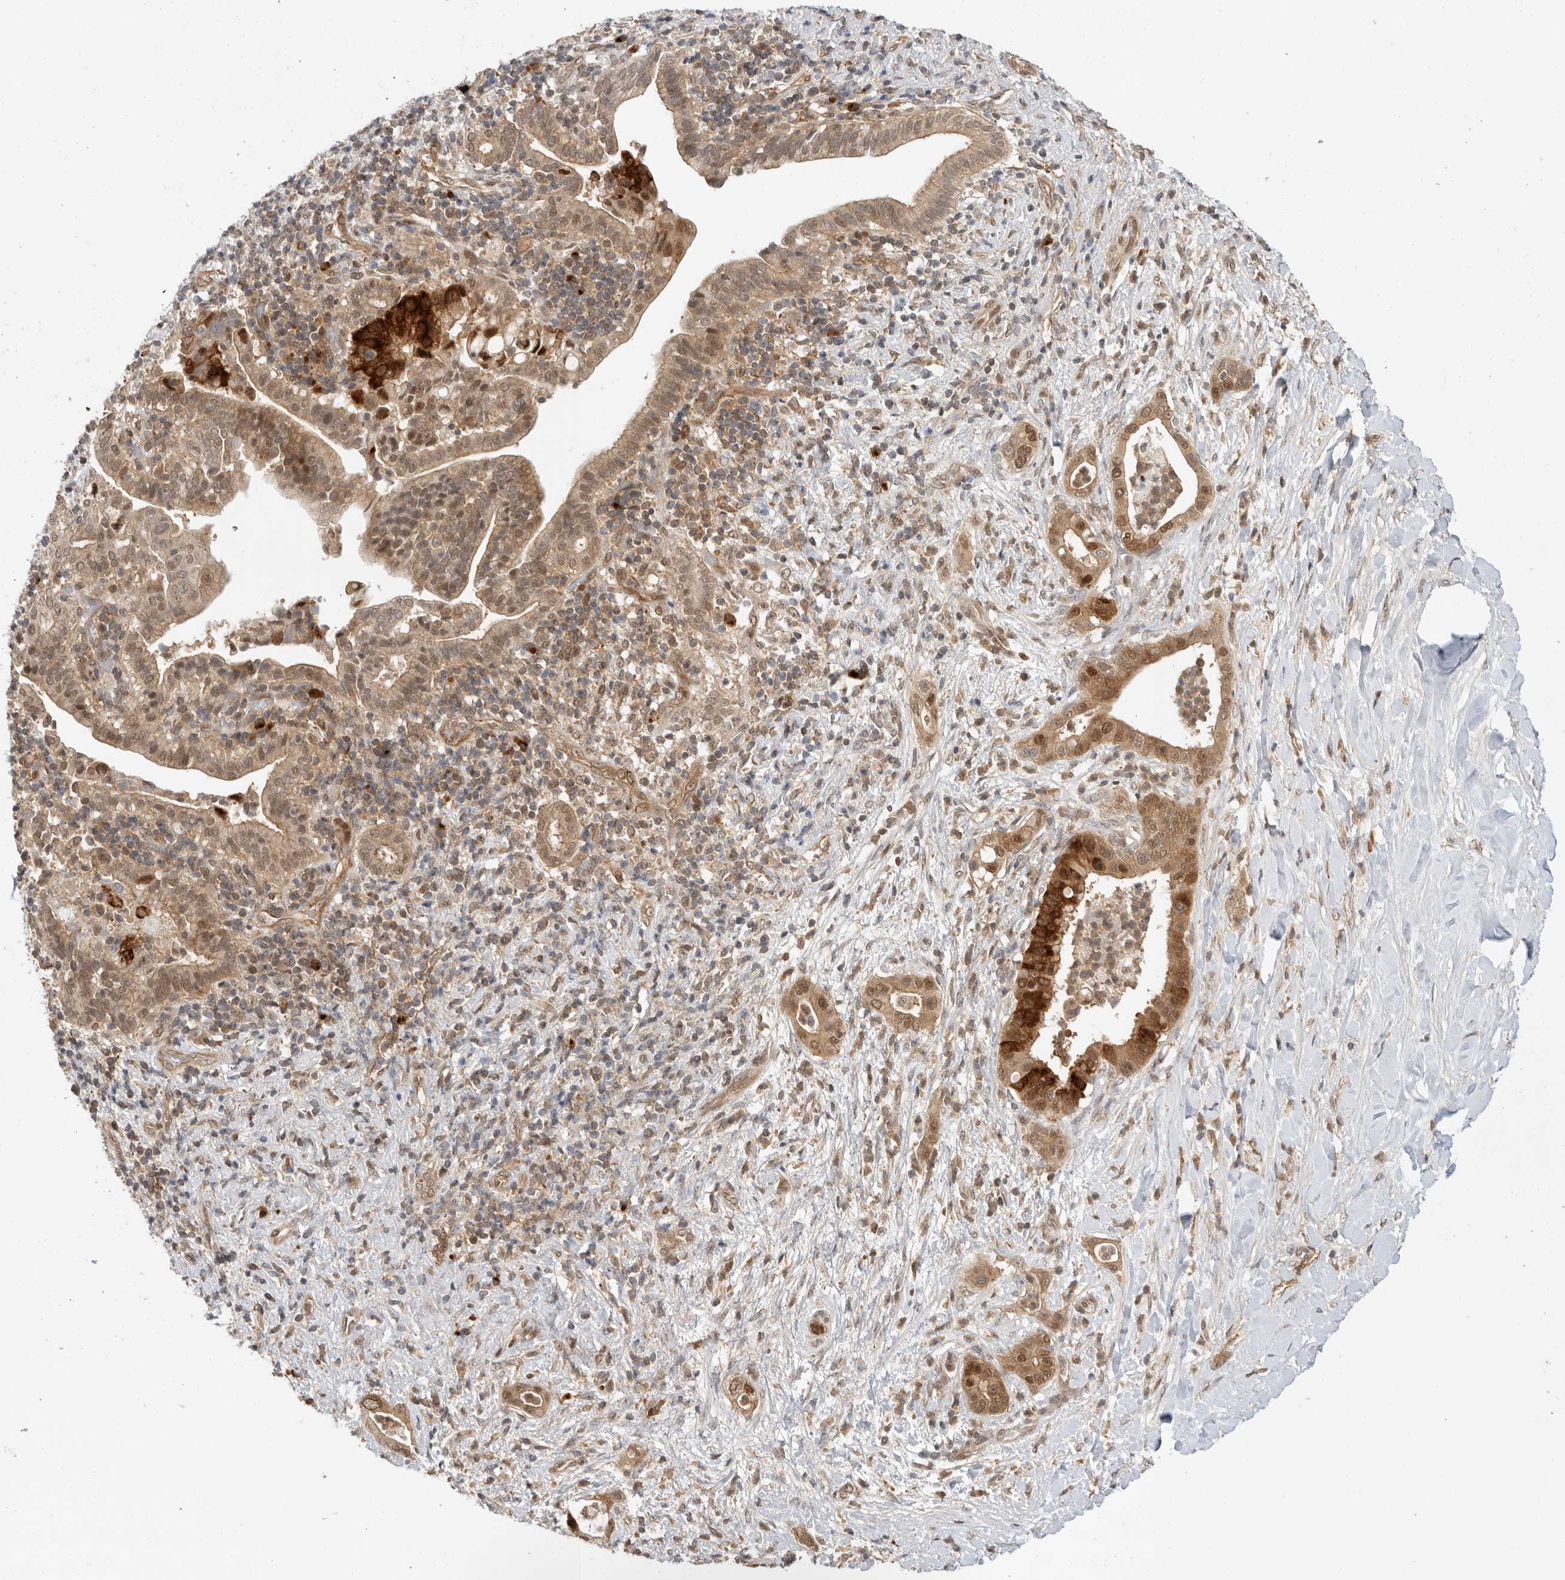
{"staining": {"intensity": "strong", "quantity": "25%-75%", "location": "cytoplasmic/membranous"}, "tissue": "liver cancer", "cell_type": "Tumor cells", "image_type": "cancer", "snomed": [{"axis": "morphology", "description": "Cholangiocarcinoma"}, {"axis": "topography", "description": "Liver"}], "caption": "Immunohistochemistry photomicrograph of liver cancer (cholangiocarcinoma) stained for a protein (brown), which shows high levels of strong cytoplasmic/membranous staining in about 25%-75% of tumor cells.", "gene": "DCAF8", "patient": {"sex": "female", "age": 54}}